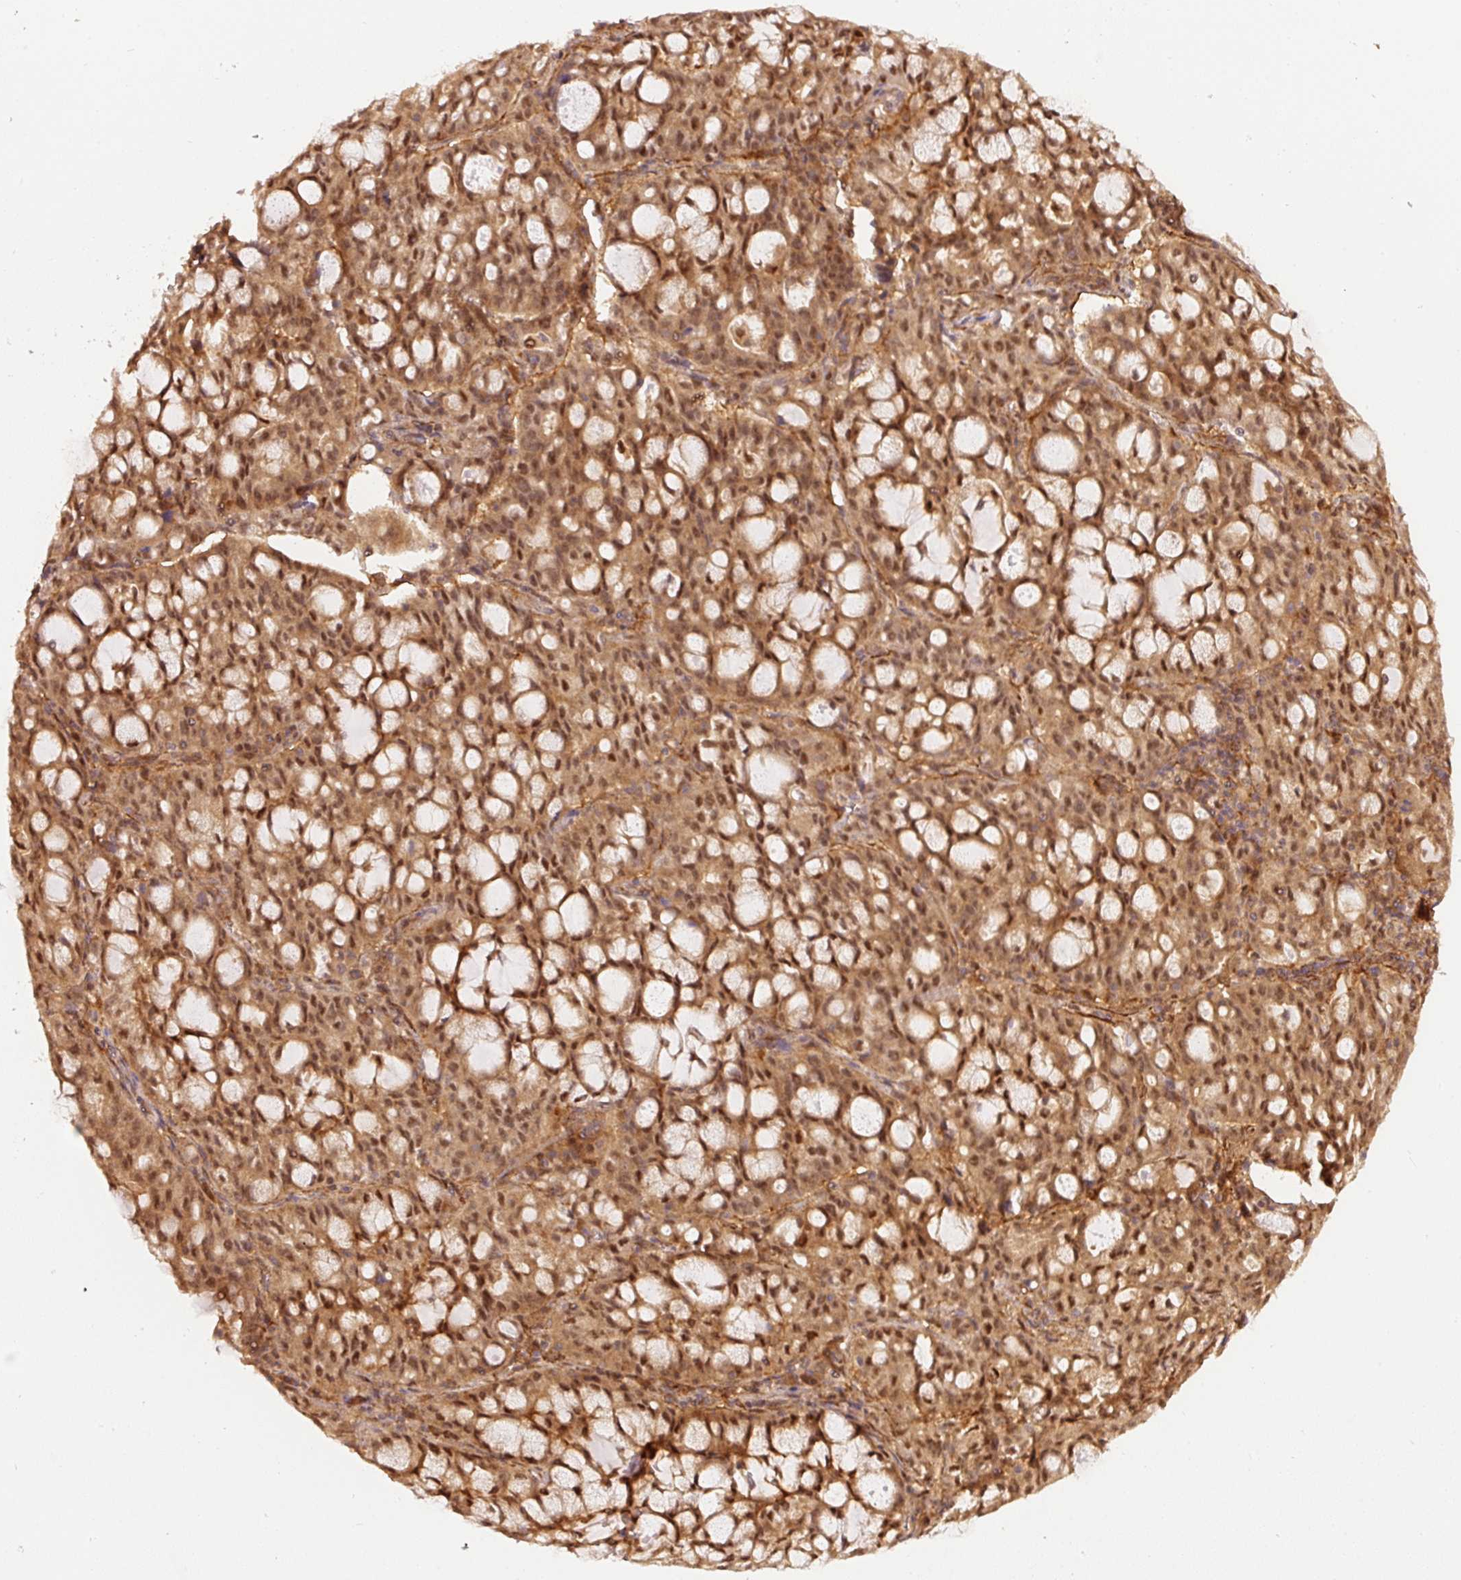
{"staining": {"intensity": "moderate", "quantity": ">75%", "location": "cytoplasmic/membranous,nuclear"}, "tissue": "lung cancer", "cell_type": "Tumor cells", "image_type": "cancer", "snomed": [{"axis": "morphology", "description": "Adenocarcinoma, NOS"}, {"axis": "topography", "description": "Lung"}], "caption": "Human adenocarcinoma (lung) stained for a protein (brown) demonstrates moderate cytoplasmic/membranous and nuclear positive positivity in about >75% of tumor cells.", "gene": "PSMD1", "patient": {"sex": "female", "age": 44}}